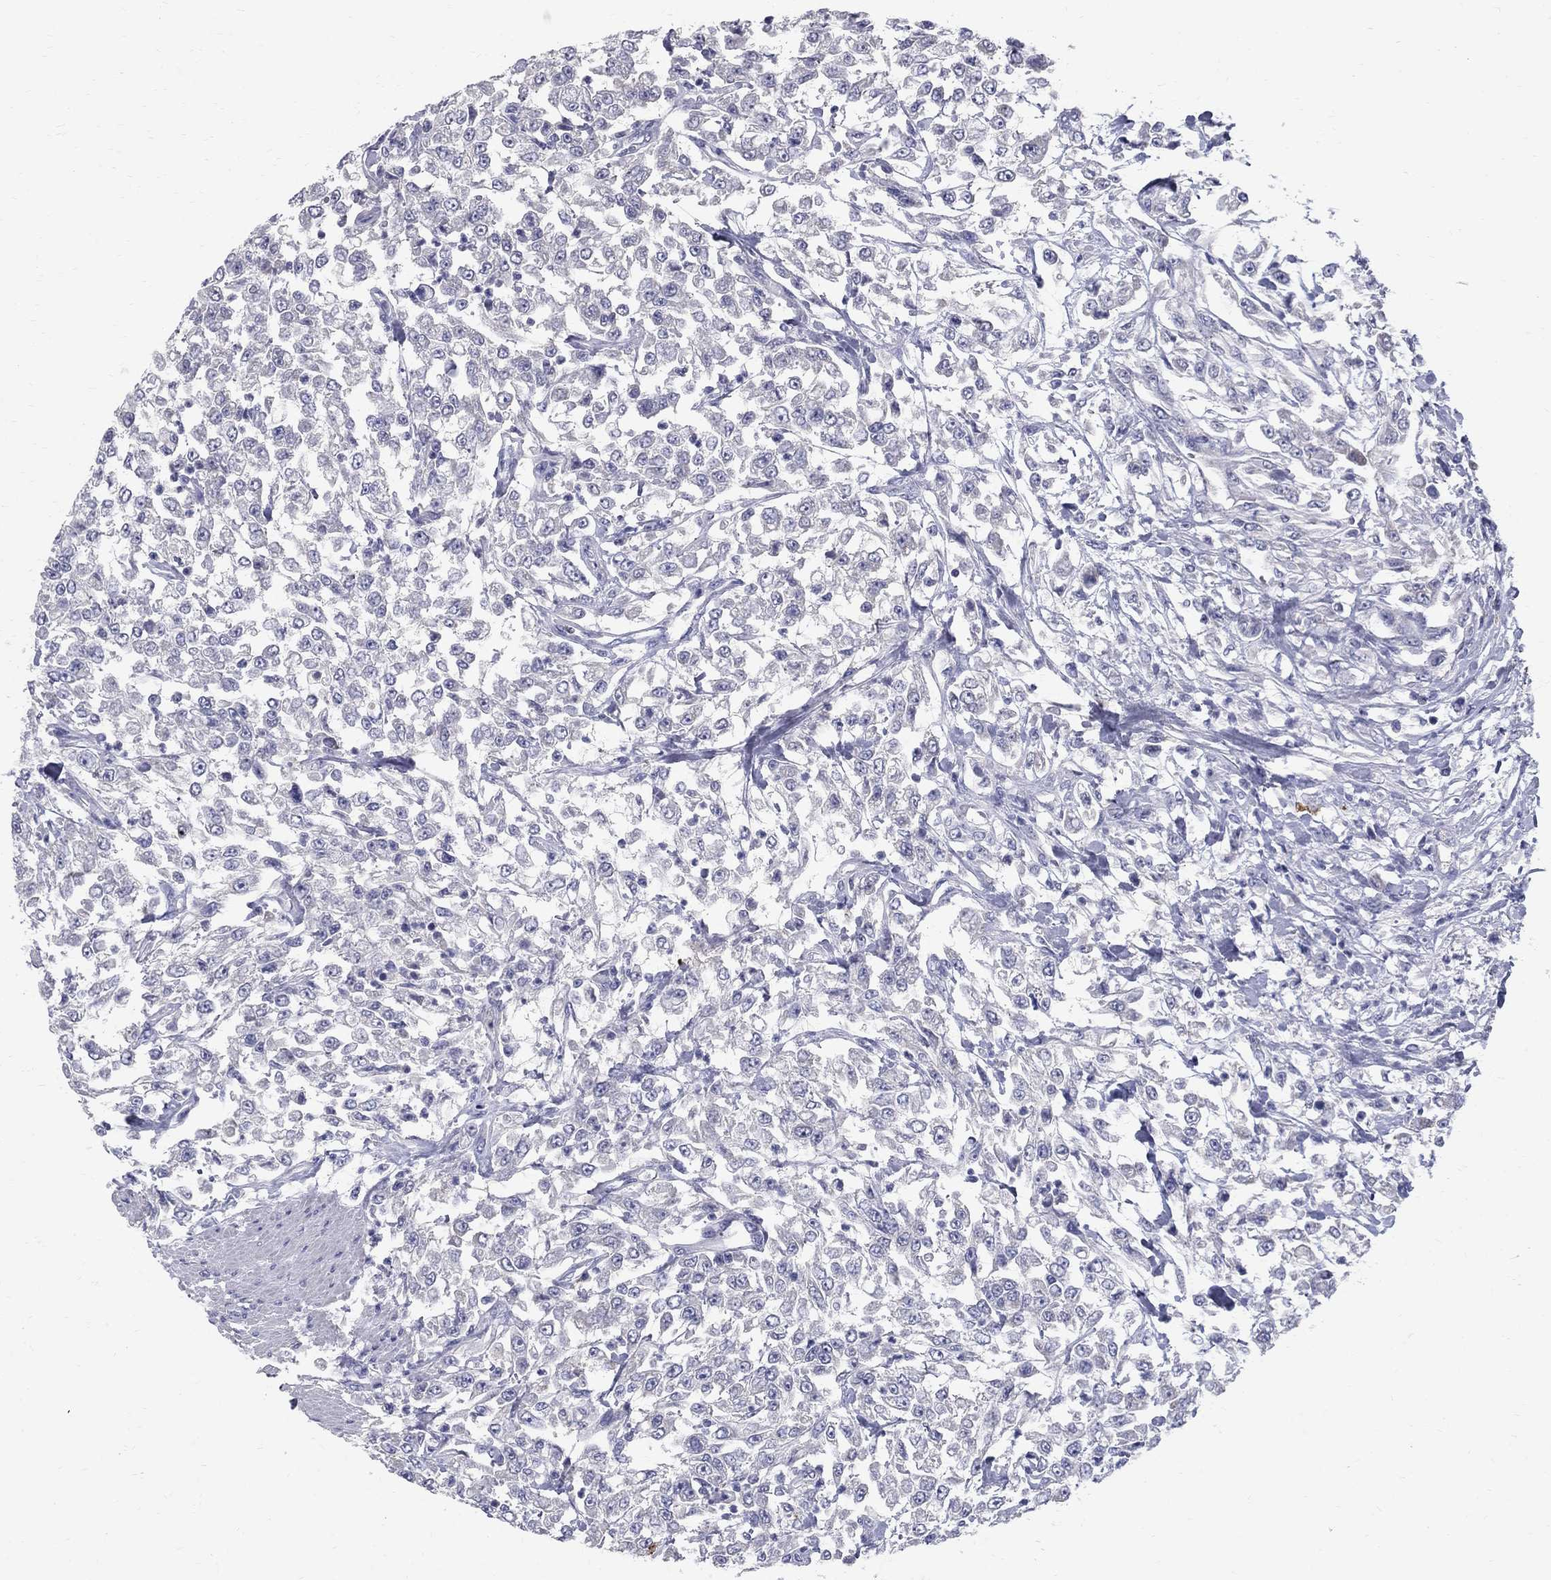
{"staining": {"intensity": "negative", "quantity": "none", "location": "none"}, "tissue": "urothelial cancer", "cell_type": "Tumor cells", "image_type": "cancer", "snomed": [{"axis": "morphology", "description": "Urothelial carcinoma, High grade"}, {"axis": "topography", "description": "Urinary bladder"}], "caption": "Immunohistochemical staining of urothelial carcinoma (high-grade) displays no significant expression in tumor cells. (DAB (3,3'-diaminobenzidine) IHC visualized using brightfield microscopy, high magnification).", "gene": "TP53TG5", "patient": {"sex": "male", "age": 46}}